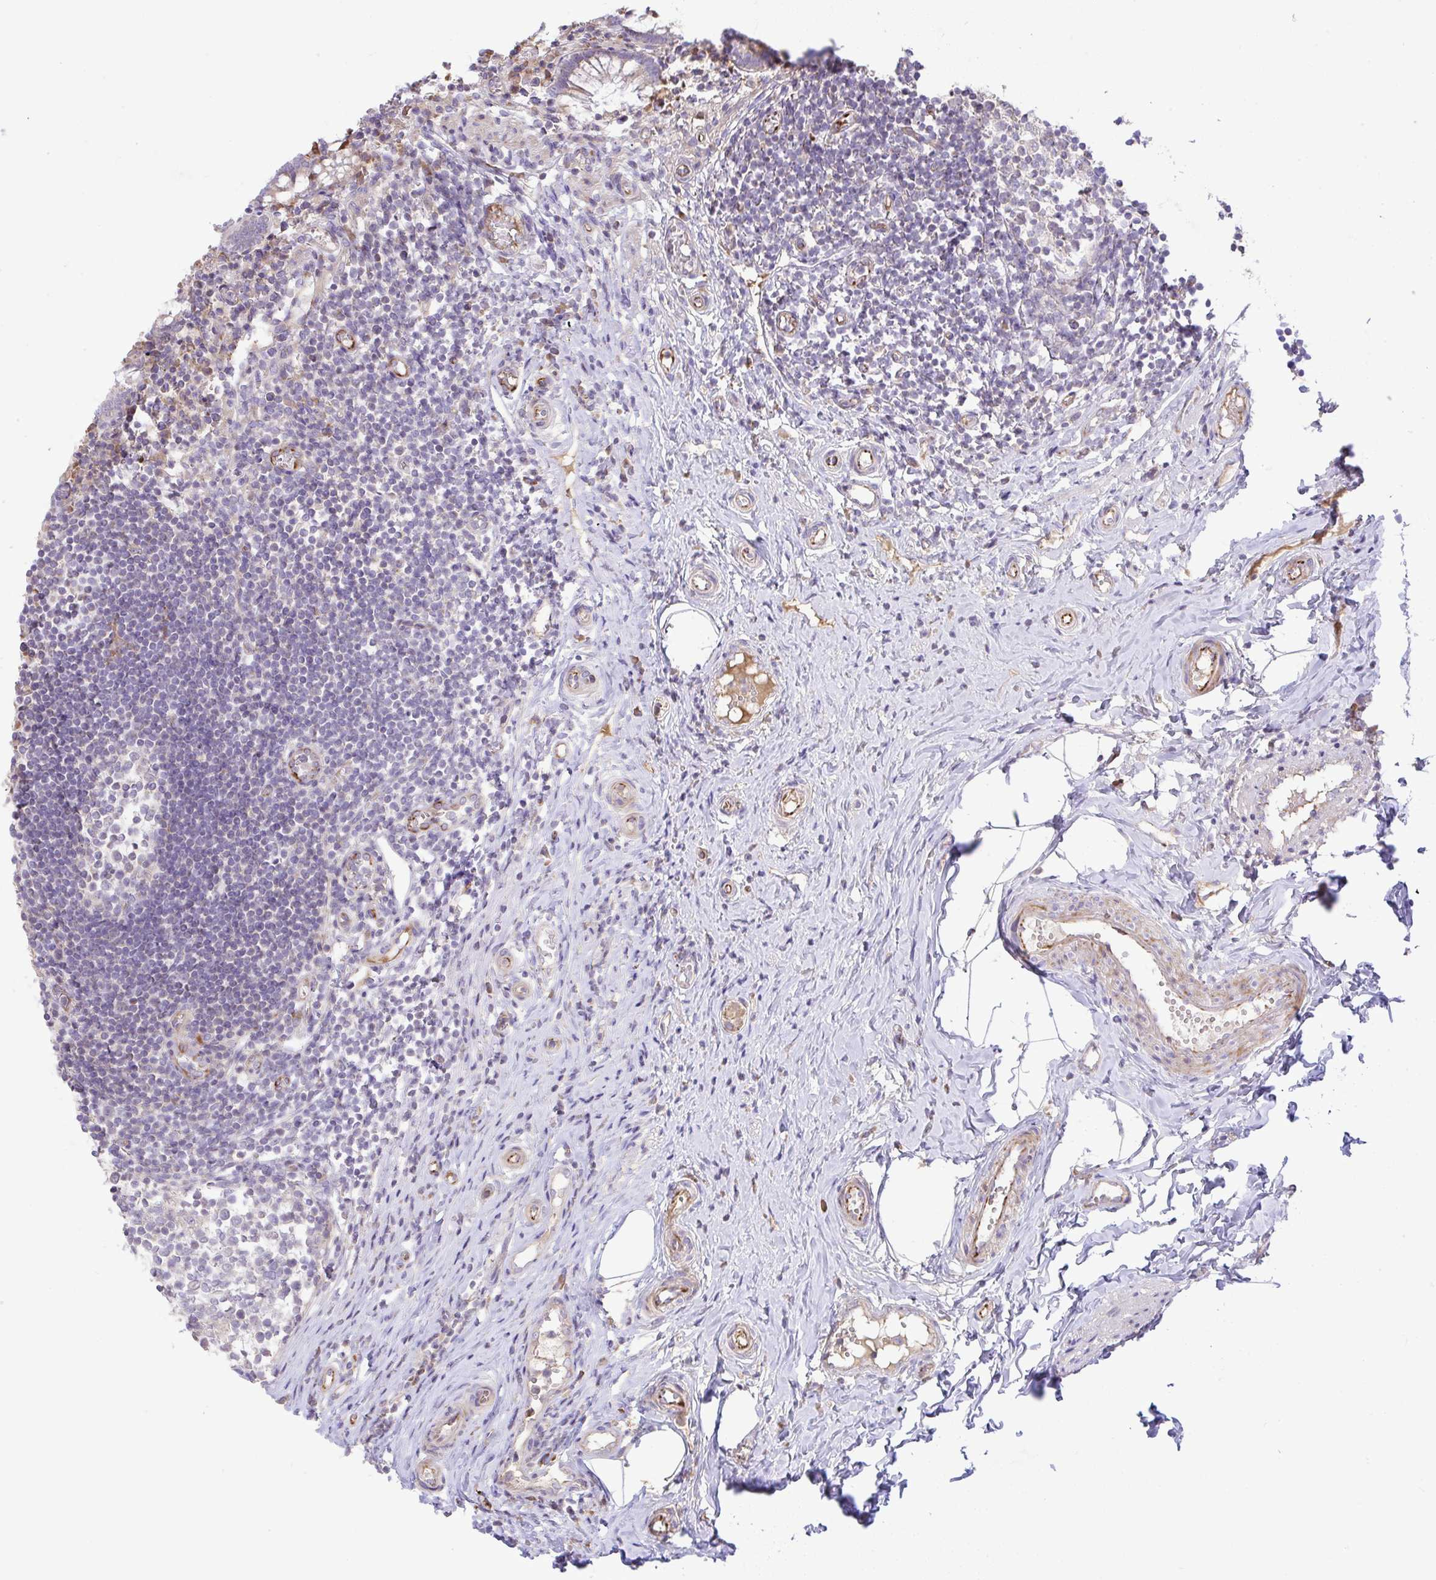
{"staining": {"intensity": "weak", "quantity": ">75%", "location": "cytoplasmic/membranous"}, "tissue": "appendix", "cell_type": "Glandular cells", "image_type": "normal", "snomed": [{"axis": "morphology", "description": "Normal tissue, NOS"}, {"axis": "topography", "description": "Appendix"}], "caption": "Immunohistochemical staining of unremarkable appendix reveals >75% levels of weak cytoplasmic/membranous protein expression in about >75% of glandular cells.", "gene": "GRID2", "patient": {"sex": "female", "age": 17}}